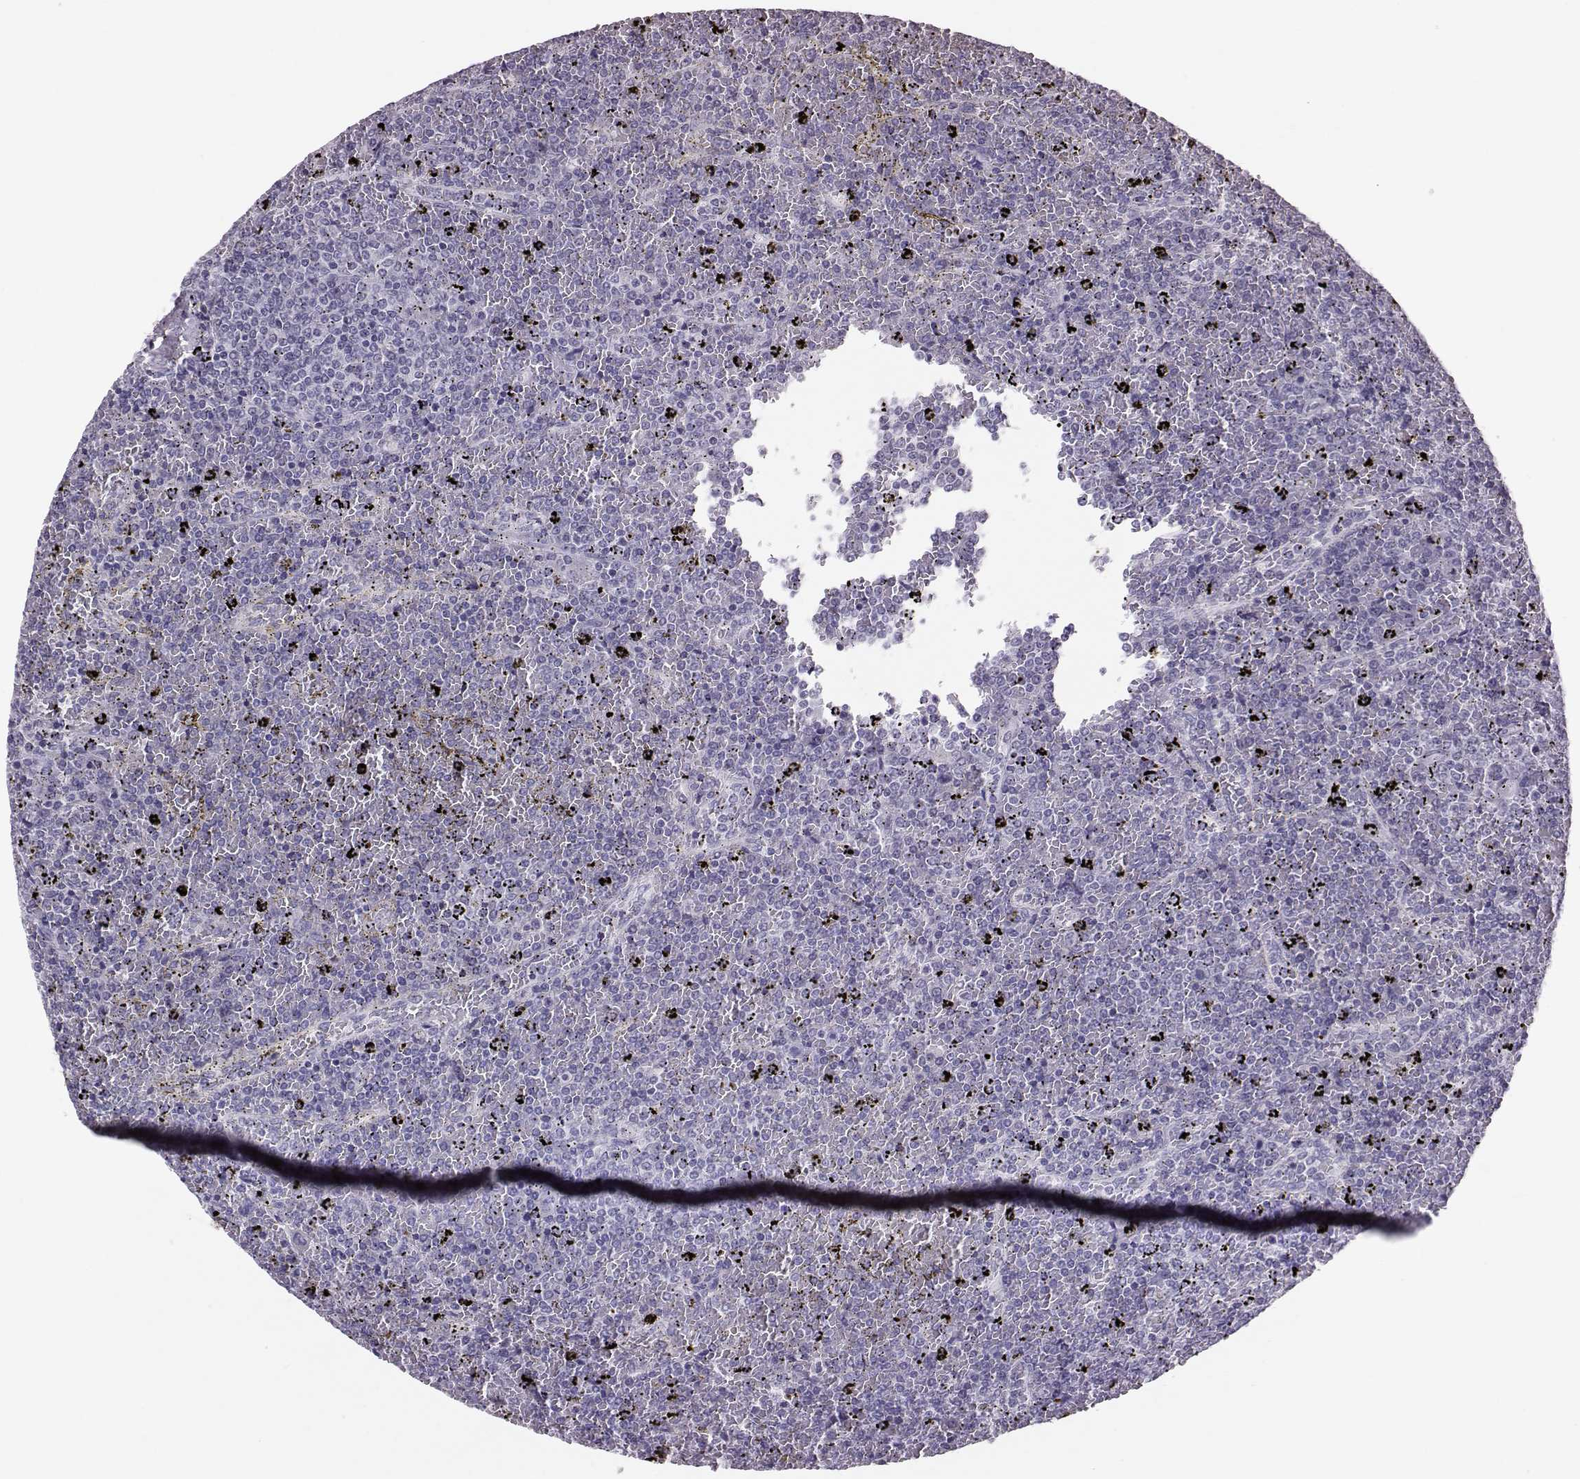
{"staining": {"intensity": "negative", "quantity": "none", "location": "none"}, "tissue": "lymphoma", "cell_type": "Tumor cells", "image_type": "cancer", "snomed": [{"axis": "morphology", "description": "Malignant lymphoma, non-Hodgkin's type, Low grade"}, {"axis": "topography", "description": "Spleen"}], "caption": "An image of malignant lymphoma, non-Hodgkin's type (low-grade) stained for a protein shows no brown staining in tumor cells.", "gene": "DNAAF1", "patient": {"sex": "female", "age": 77}}